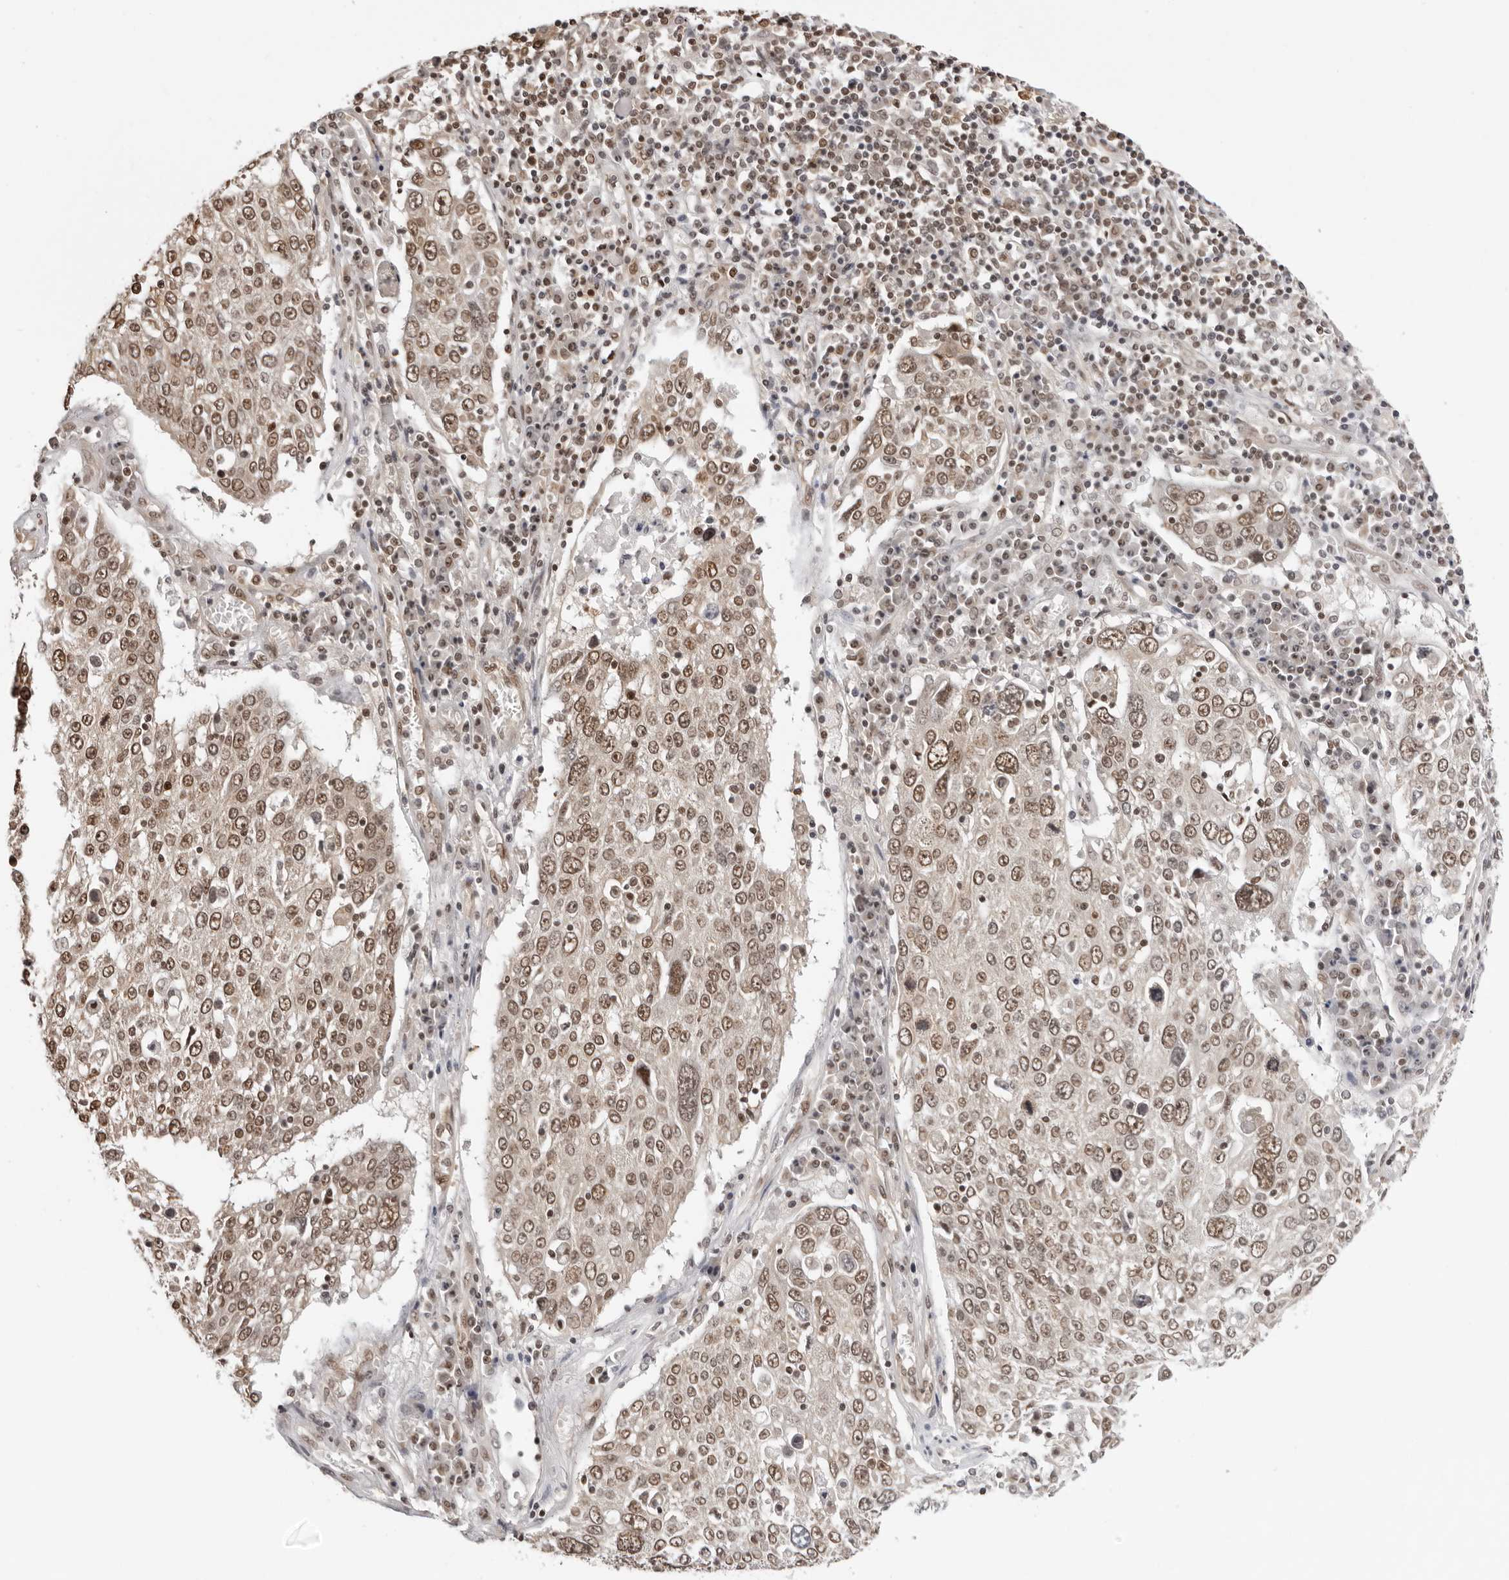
{"staining": {"intensity": "moderate", "quantity": "25%-75%", "location": "nuclear"}, "tissue": "lung cancer", "cell_type": "Tumor cells", "image_type": "cancer", "snomed": [{"axis": "morphology", "description": "Squamous cell carcinoma, NOS"}, {"axis": "topography", "description": "Lung"}], "caption": "Lung cancer was stained to show a protein in brown. There is medium levels of moderate nuclear expression in approximately 25%-75% of tumor cells. Nuclei are stained in blue.", "gene": "SDE2", "patient": {"sex": "male", "age": 65}}